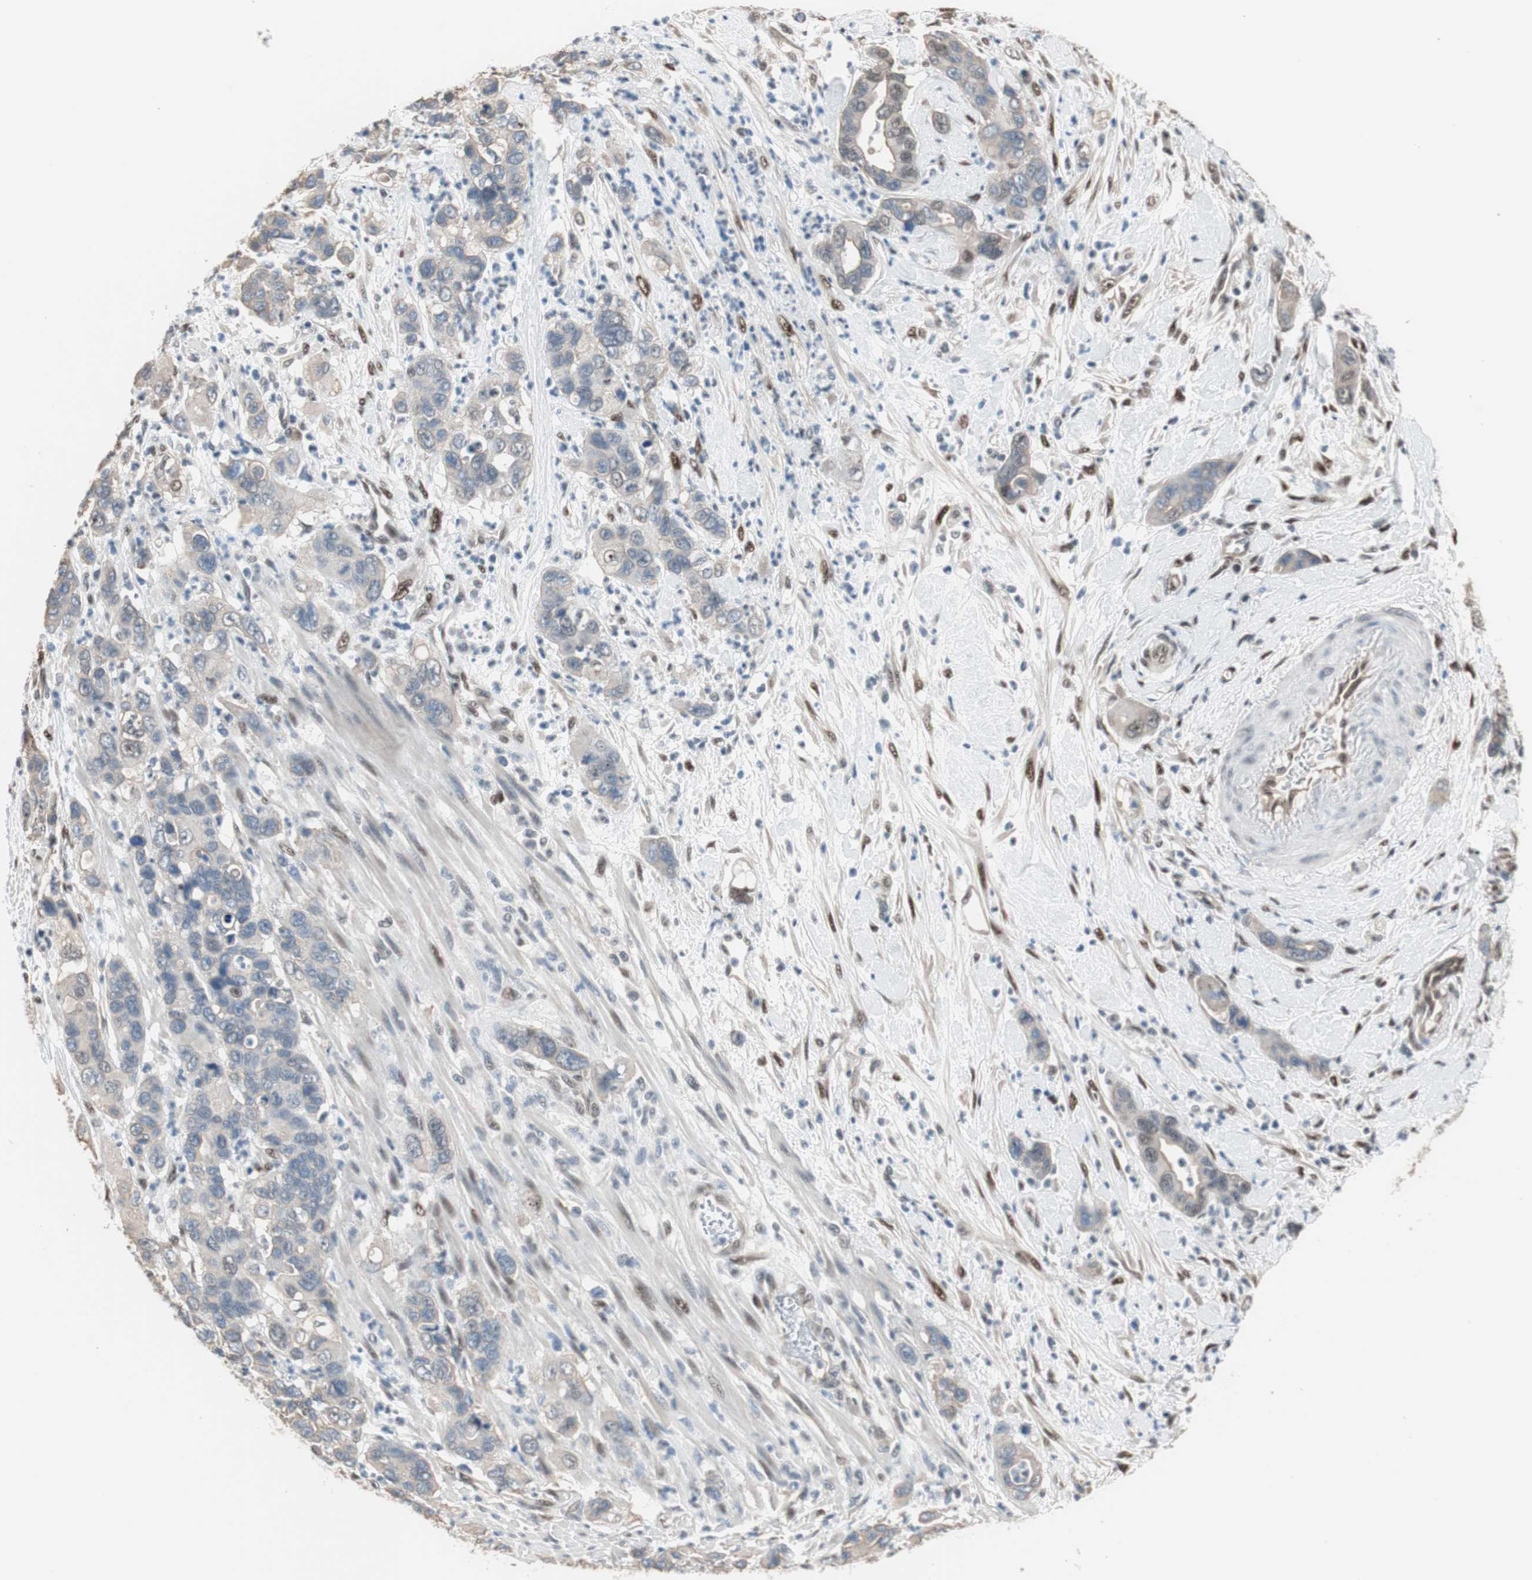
{"staining": {"intensity": "weak", "quantity": ">75%", "location": "cytoplasmic/membranous"}, "tissue": "pancreatic cancer", "cell_type": "Tumor cells", "image_type": "cancer", "snomed": [{"axis": "morphology", "description": "Adenocarcinoma, NOS"}, {"axis": "topography", "description": "Pancreas"}], "caption": "The image reveals staining of pancreatic cancer (adenocarcinoma), revealing weak cytoplasmic/membranous protein staining (brown color) within tumor cells.", "gene": "PML", "patient": {"sex": "female", "age": 71}}